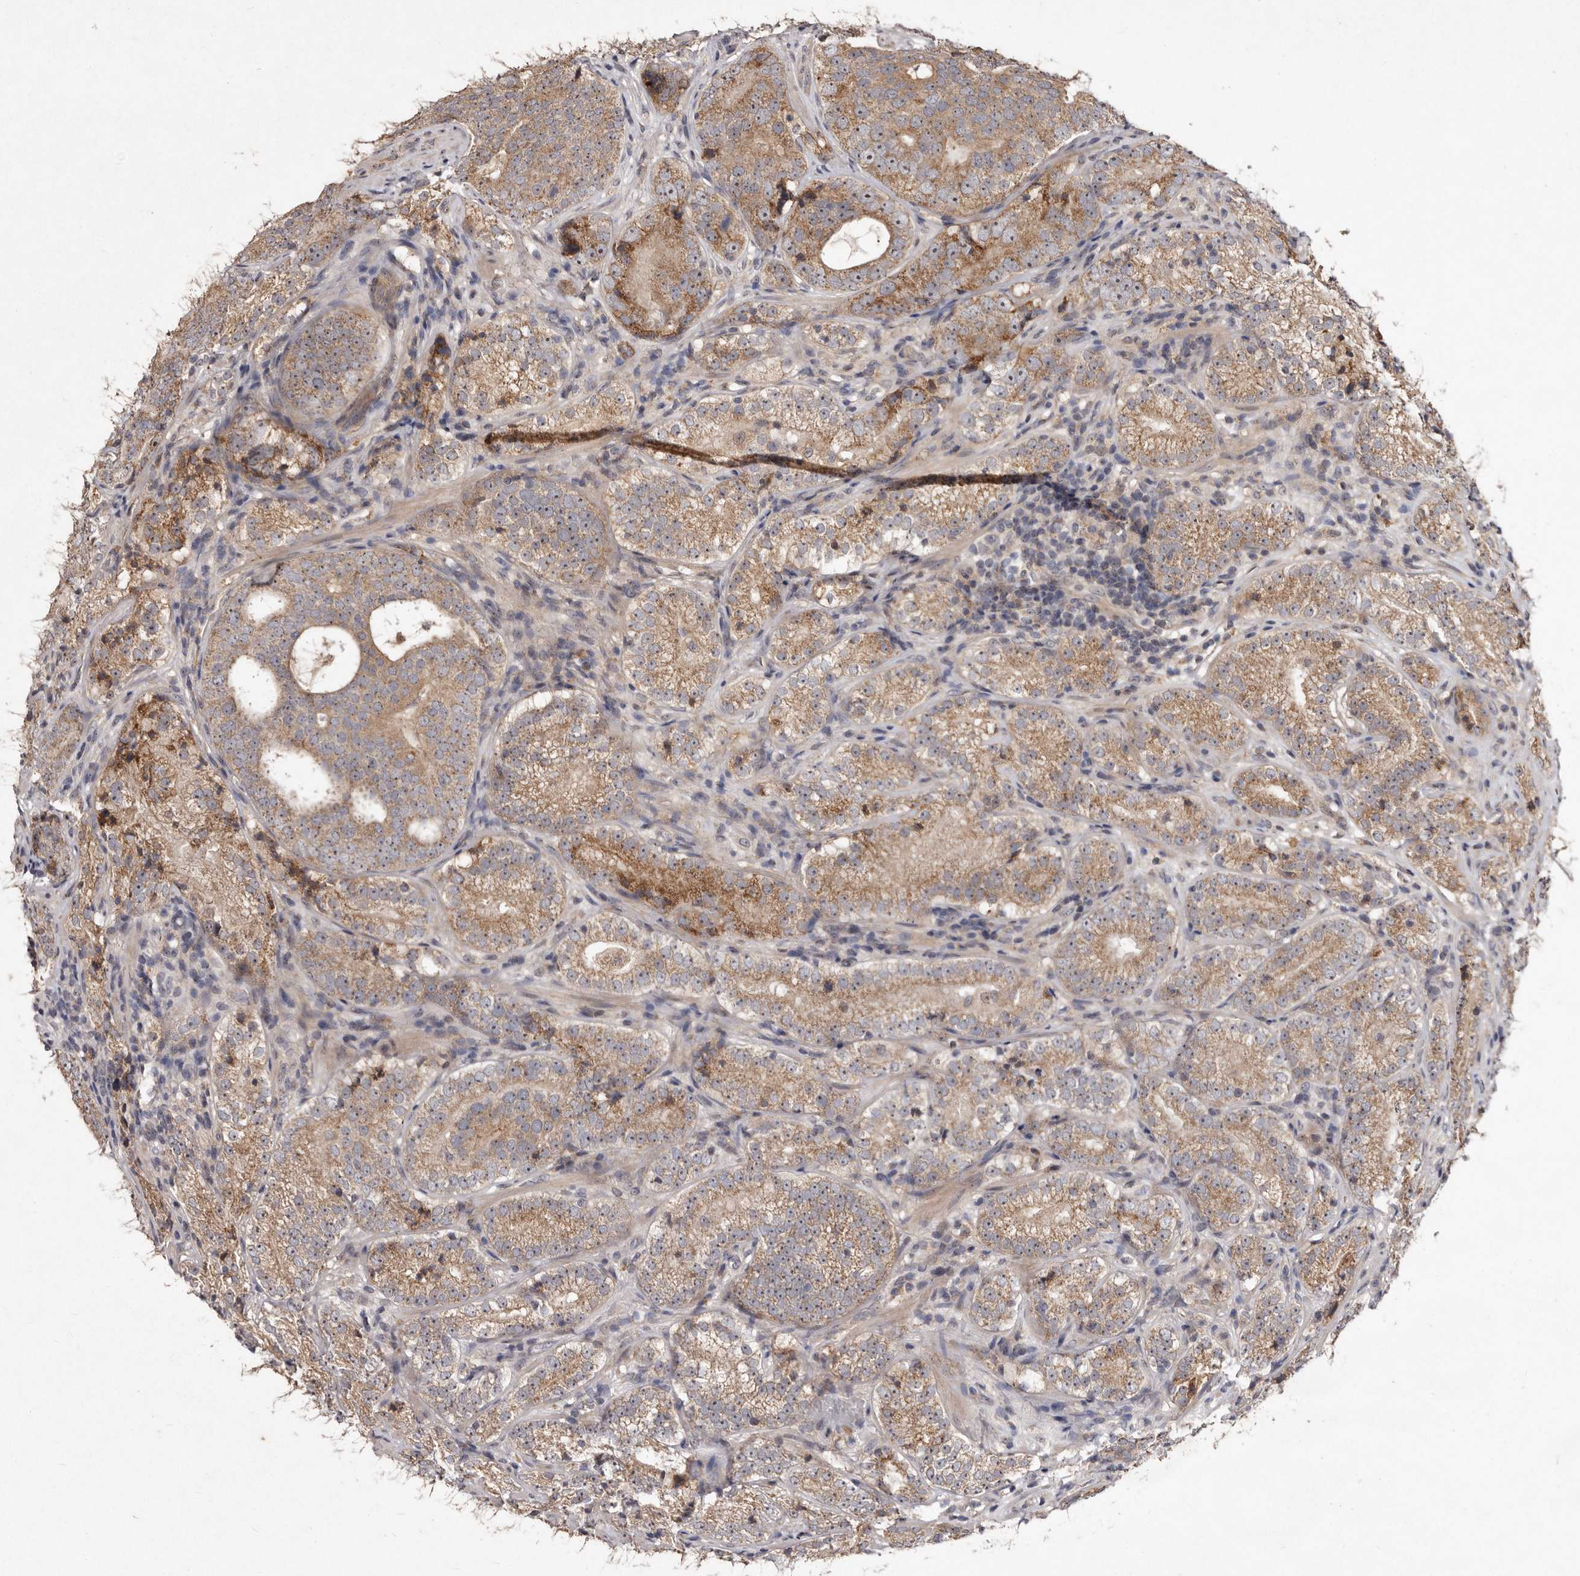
{"staining": {"intensity": "moderate", "quantity": ">75%", "location": "cytoplasmic/membranous,nuclear"}, "tissue": "prostate cancer", "cell_type": "Tumor cells", "image_type": "cancer", "snomed": [{"axis": "morphology", "description": "Adenocarcinoma, High grade"}, {"axis": "topography", "description": "Prostate"}], "caption": "Human prostate high-grade adenocarcinoma stained with a protein marker exhibits moderate staining in tumor cells.", "gene": "FLAD1", "patient": {"sex": "male", "age": 56}}